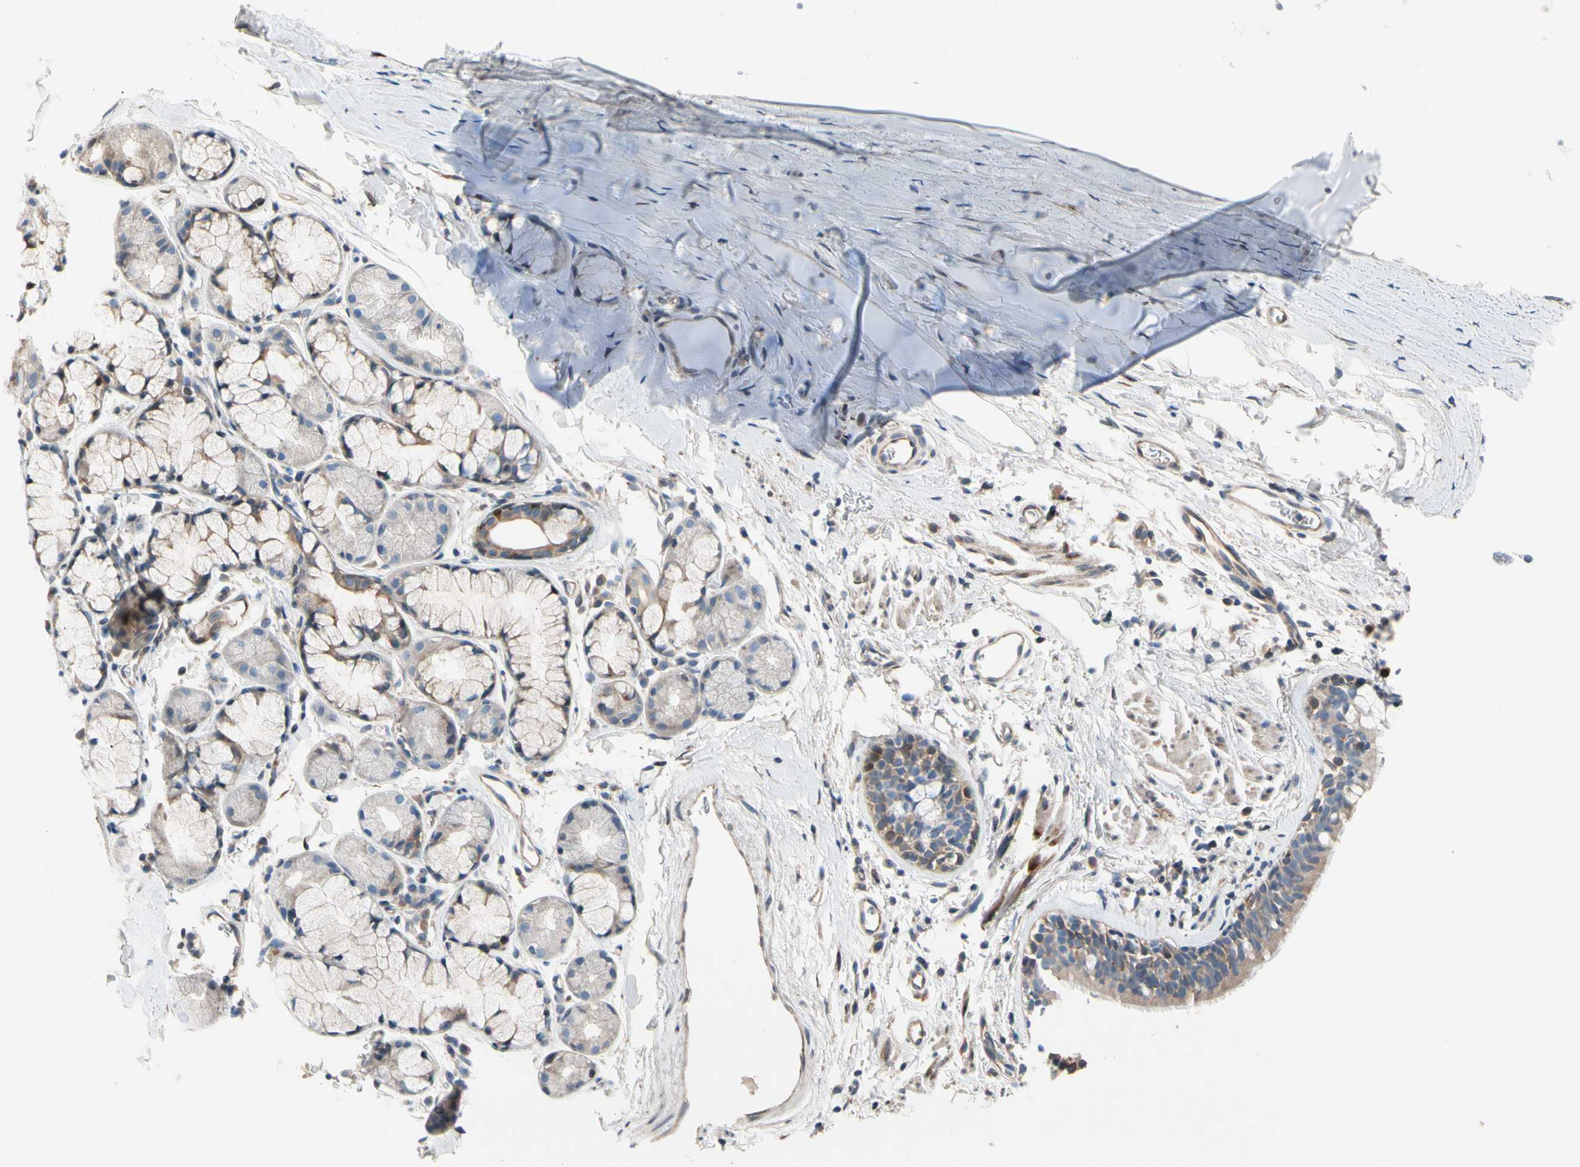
{"staining": {"intensity": "moderate", "quantity": ">75%", "location": "cytoplasmic/membranous"}, "tissue": "bronchus", "cell_type": "Respiratory epithelial cells", "image_type": "normal", "snomed": [{"axis": "morphology", "description": "Normal tissue, NOS"}, {"axis": "morphology", "description": "Malignant melanoma, Metastatic site"}, {"axis": "topography", "description": "Bronchus"}, {"axis": "topography", "description": "Lung"}], "caption": "There is medium levels of moderate cytoplasmic/membranous expression in respiratory epithelial cells of benign bronchus, as demonstrated by immunohistochemical staining (brown color).", "gene": "MAP3K3", "patient": {"sex": "male", "age": 64}}